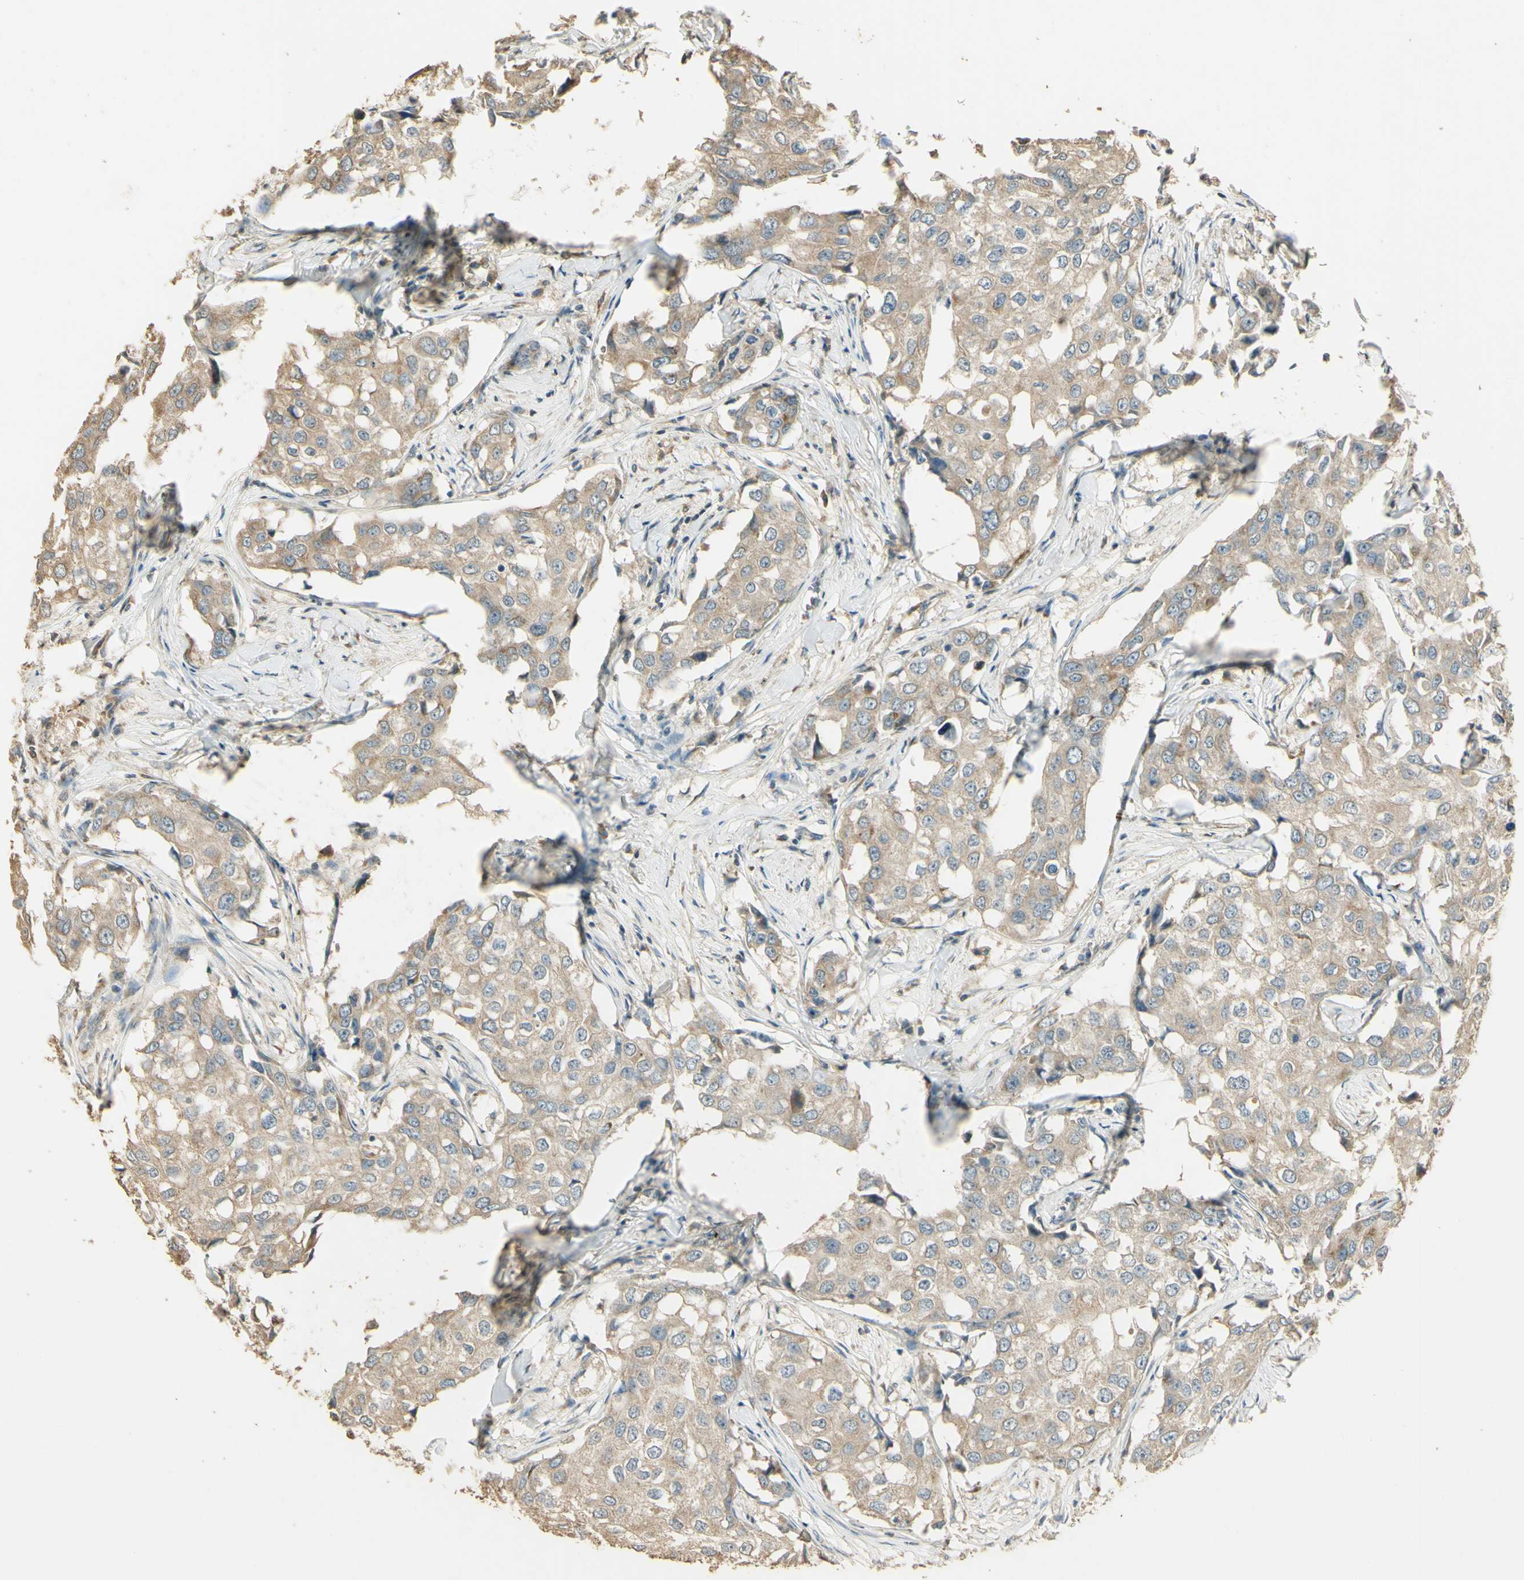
{"staining": {"intensity": "weak", "quantity": ">75%", "location": "cytoplasmic/membranous"}, "tissue": "breast cancer", "cell_type": "Tumor cells", "image_type": "cancer", "snomed": [{"axis": "morphology", "description": "Duct carcinoma"}, {"axis": "topography", "description": "Breast"}], "caption": "Breast cancer (infiltrating ductal carcinoma) tissue exhibits weak cytoplasmic/membranous staining in approximately >75% of tumor cells", "gene": "UXS1", "patient": {"sex": "female", "age": 27}}